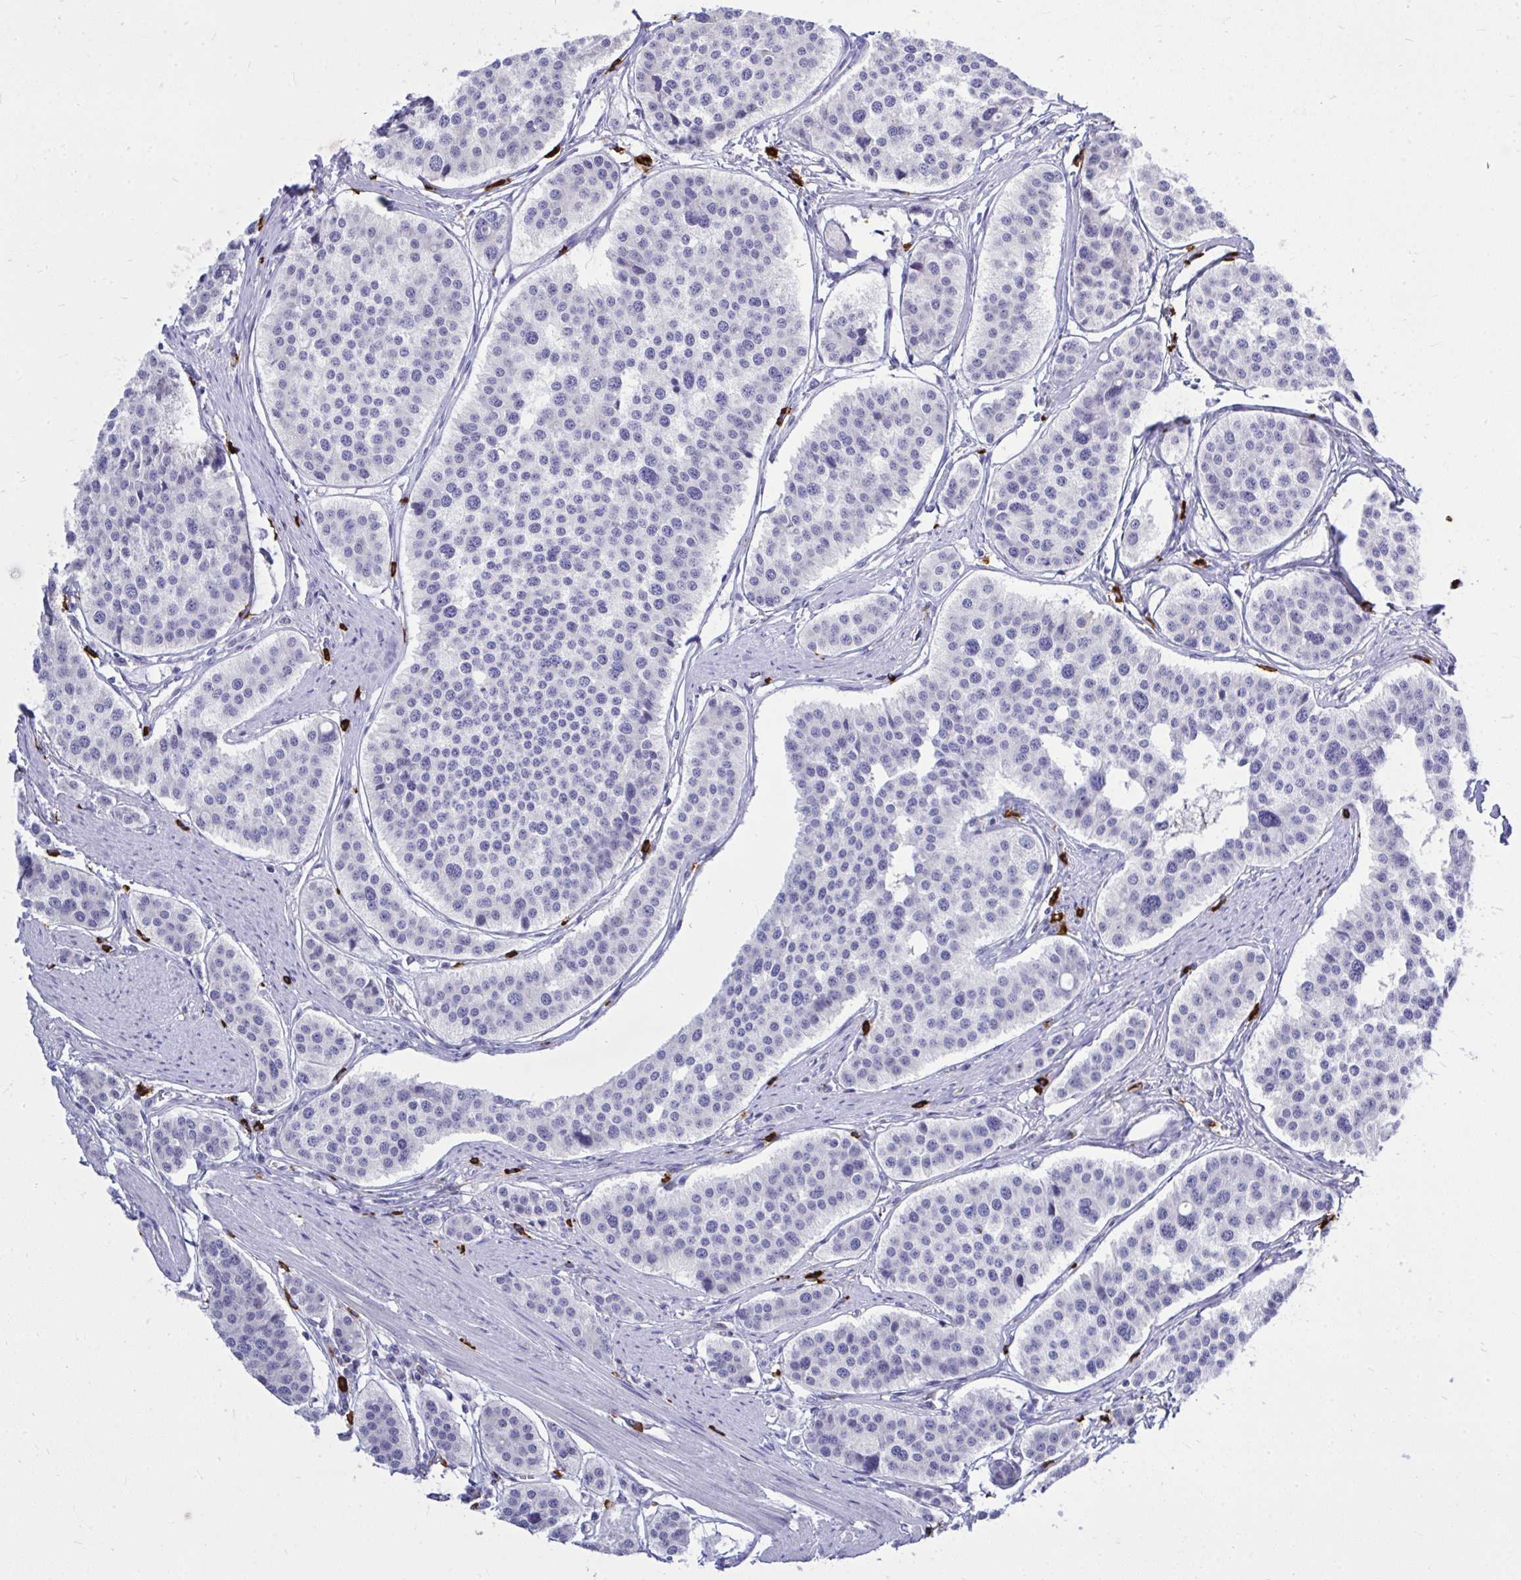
{"staining": {"intensity": "negative", "quantity": "none", "location": "none"}, "tissue": "carcinoid", "cell_type": "Tumor cells", "image_type": "cancer", "snomed": [{"axis": "morphology", "description": "Carcinoid, malignant, NOS"}, {"axis": "topography", "description": "Small intestine"}], "caption": "A histopathology image of carcinoid stained for a protein shows no brown staining in tumor cells.", "gene": "PSD", "patient": {"sex": "male", "age": 60}}